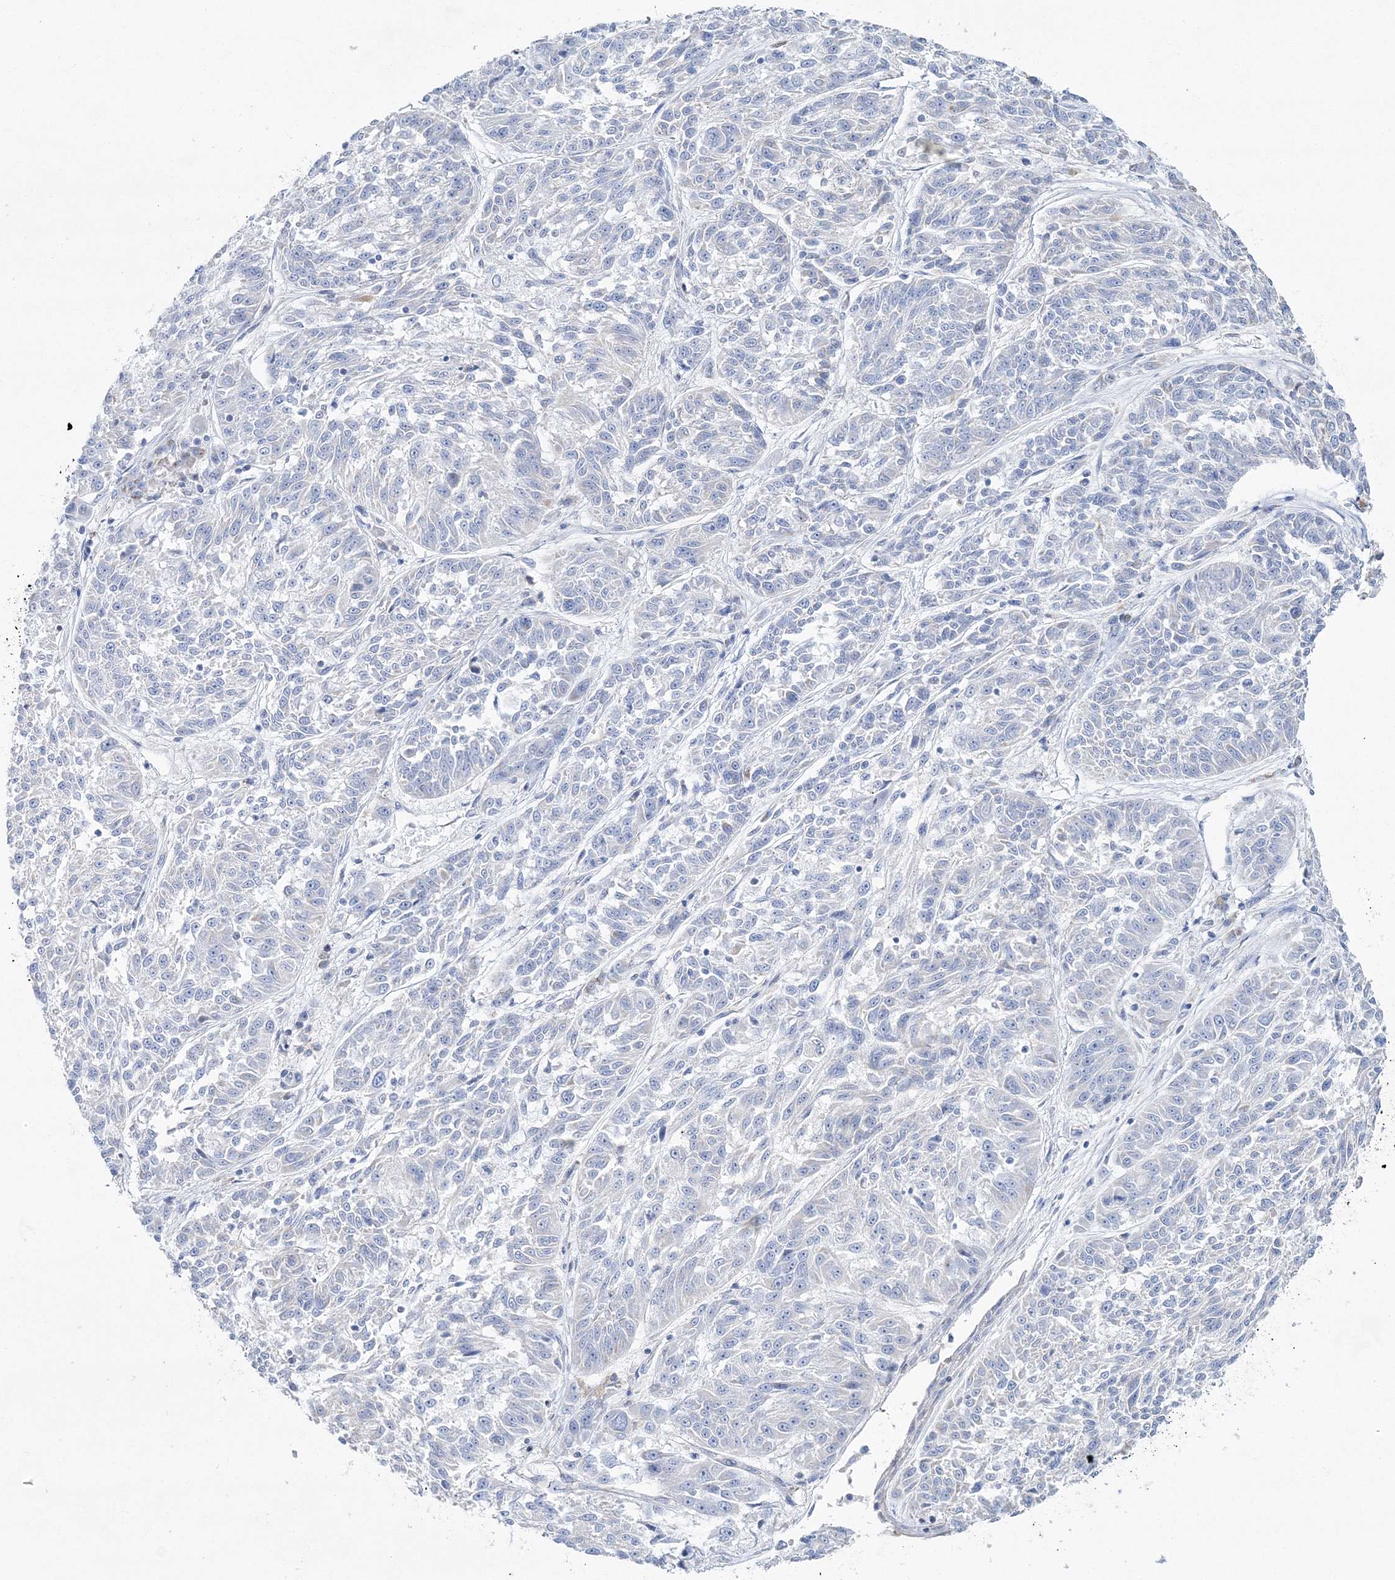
{"staining": {"intensity": "negative", "quantity": "none", "location": "none"}, "tissue": "melanoma", "cell_type": "Tumor cells", "image_type": "cancer", "snomed": [{"axis": "morphology", "description": "Malignant melanoma, NOS"}, {"axis": "topography", "description": "Skin"}], "caption": "Malignant melanoma stained for a protein using immunohistochemistry shows no staining tumor cells.", "gene": "HIBCH", "patient": {"sex": "male", "age": 53}}